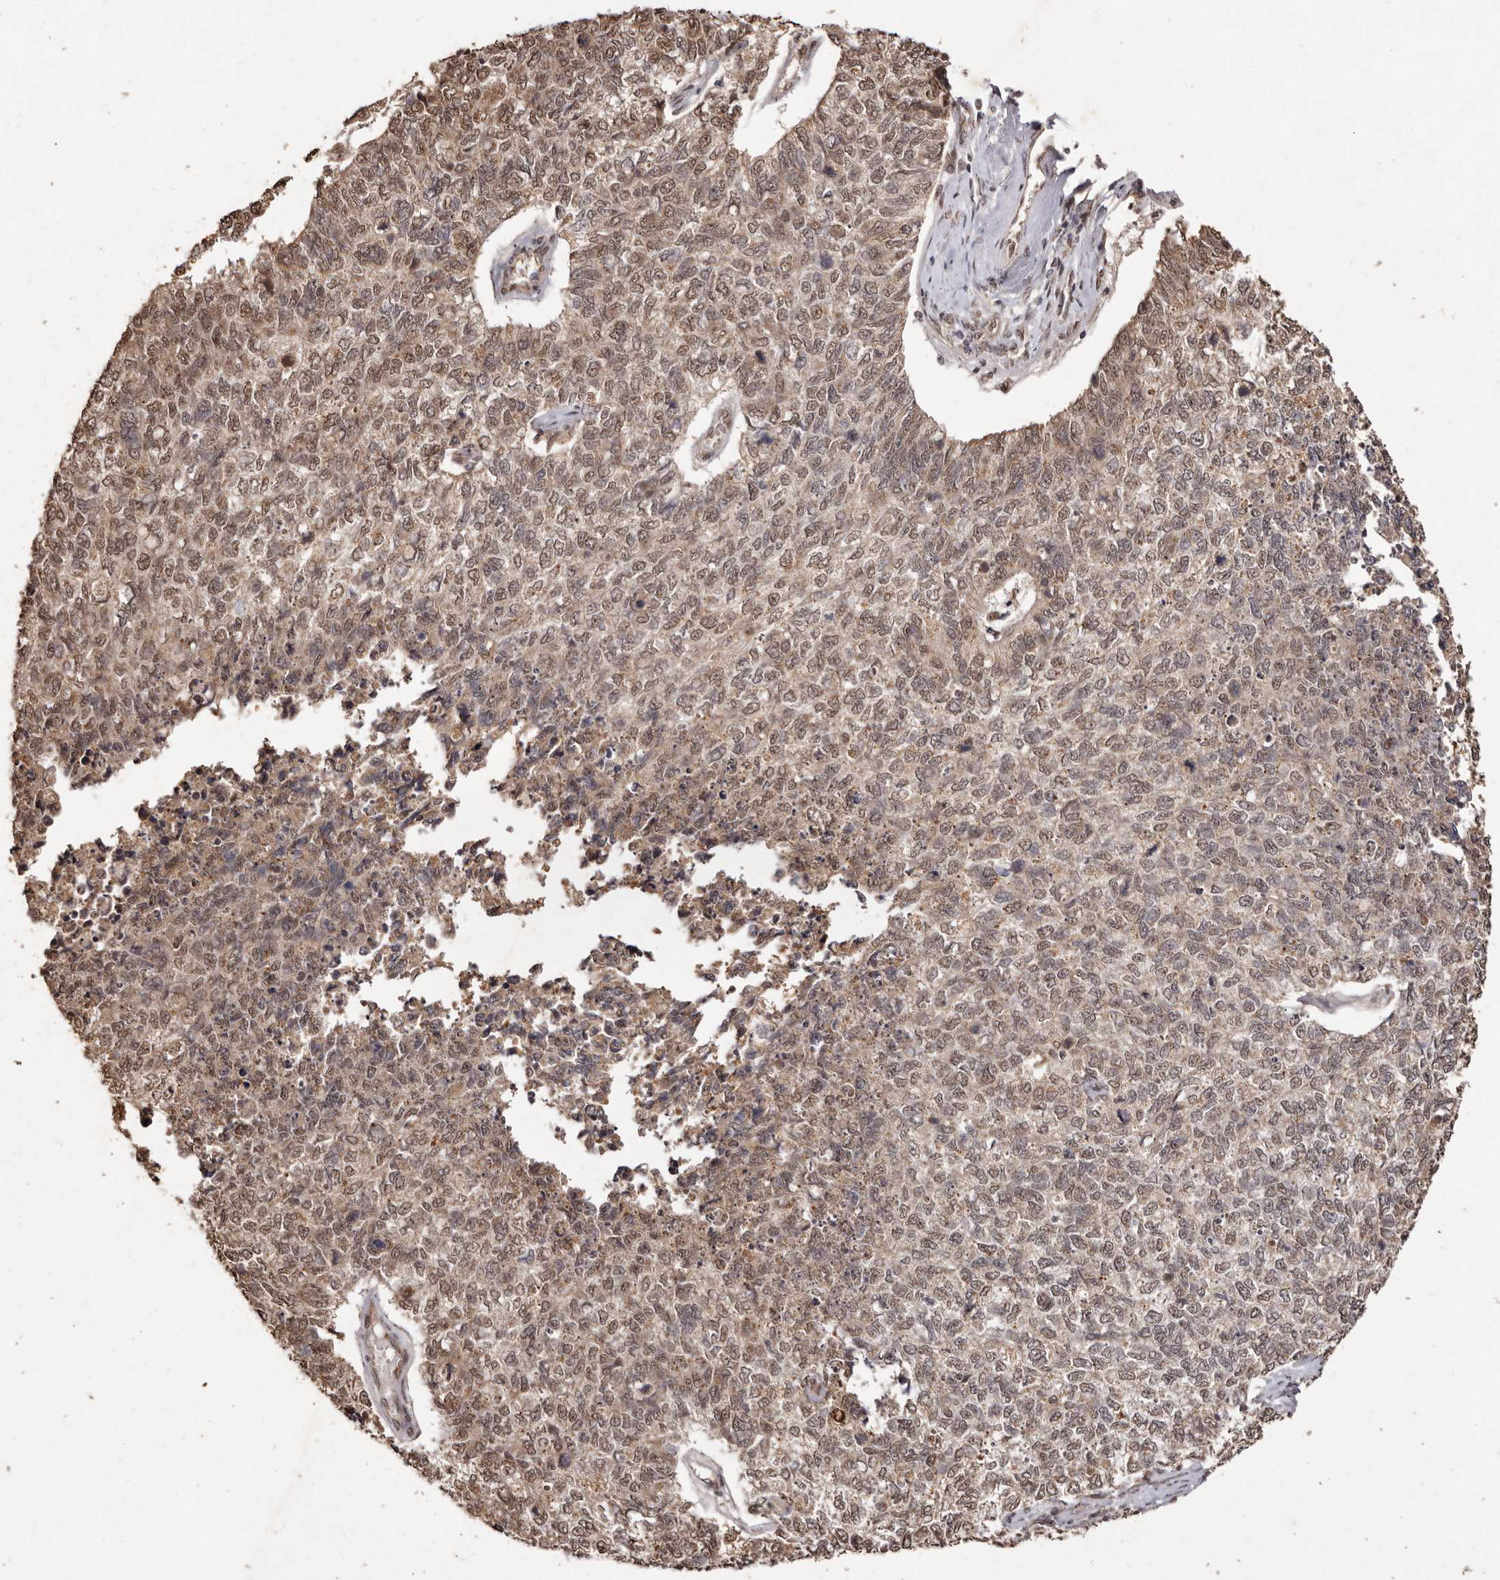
{"staining": {"intensity": "moderate", "quantity": ">75%", "location": "cytoplasmic/membranous,nuclear"}, "tissue": "cervical cancer", "cell_type": "Tumor cells", "image_type": "cancer", "snomed": [{"axis": "morphology", "description": "Squamous cell carcinoma, NOS"}, {"axis": "topography", "description": "Cervix"}], "caption": "Tumor cells display medium levels of moderate cytoplasmic/membranous and nuclear expression in about >75% of cells in human cervical squamous cell carcinoma.", "gene": "NOTCH1", "patient": {"sex": "female", "age": 63}}